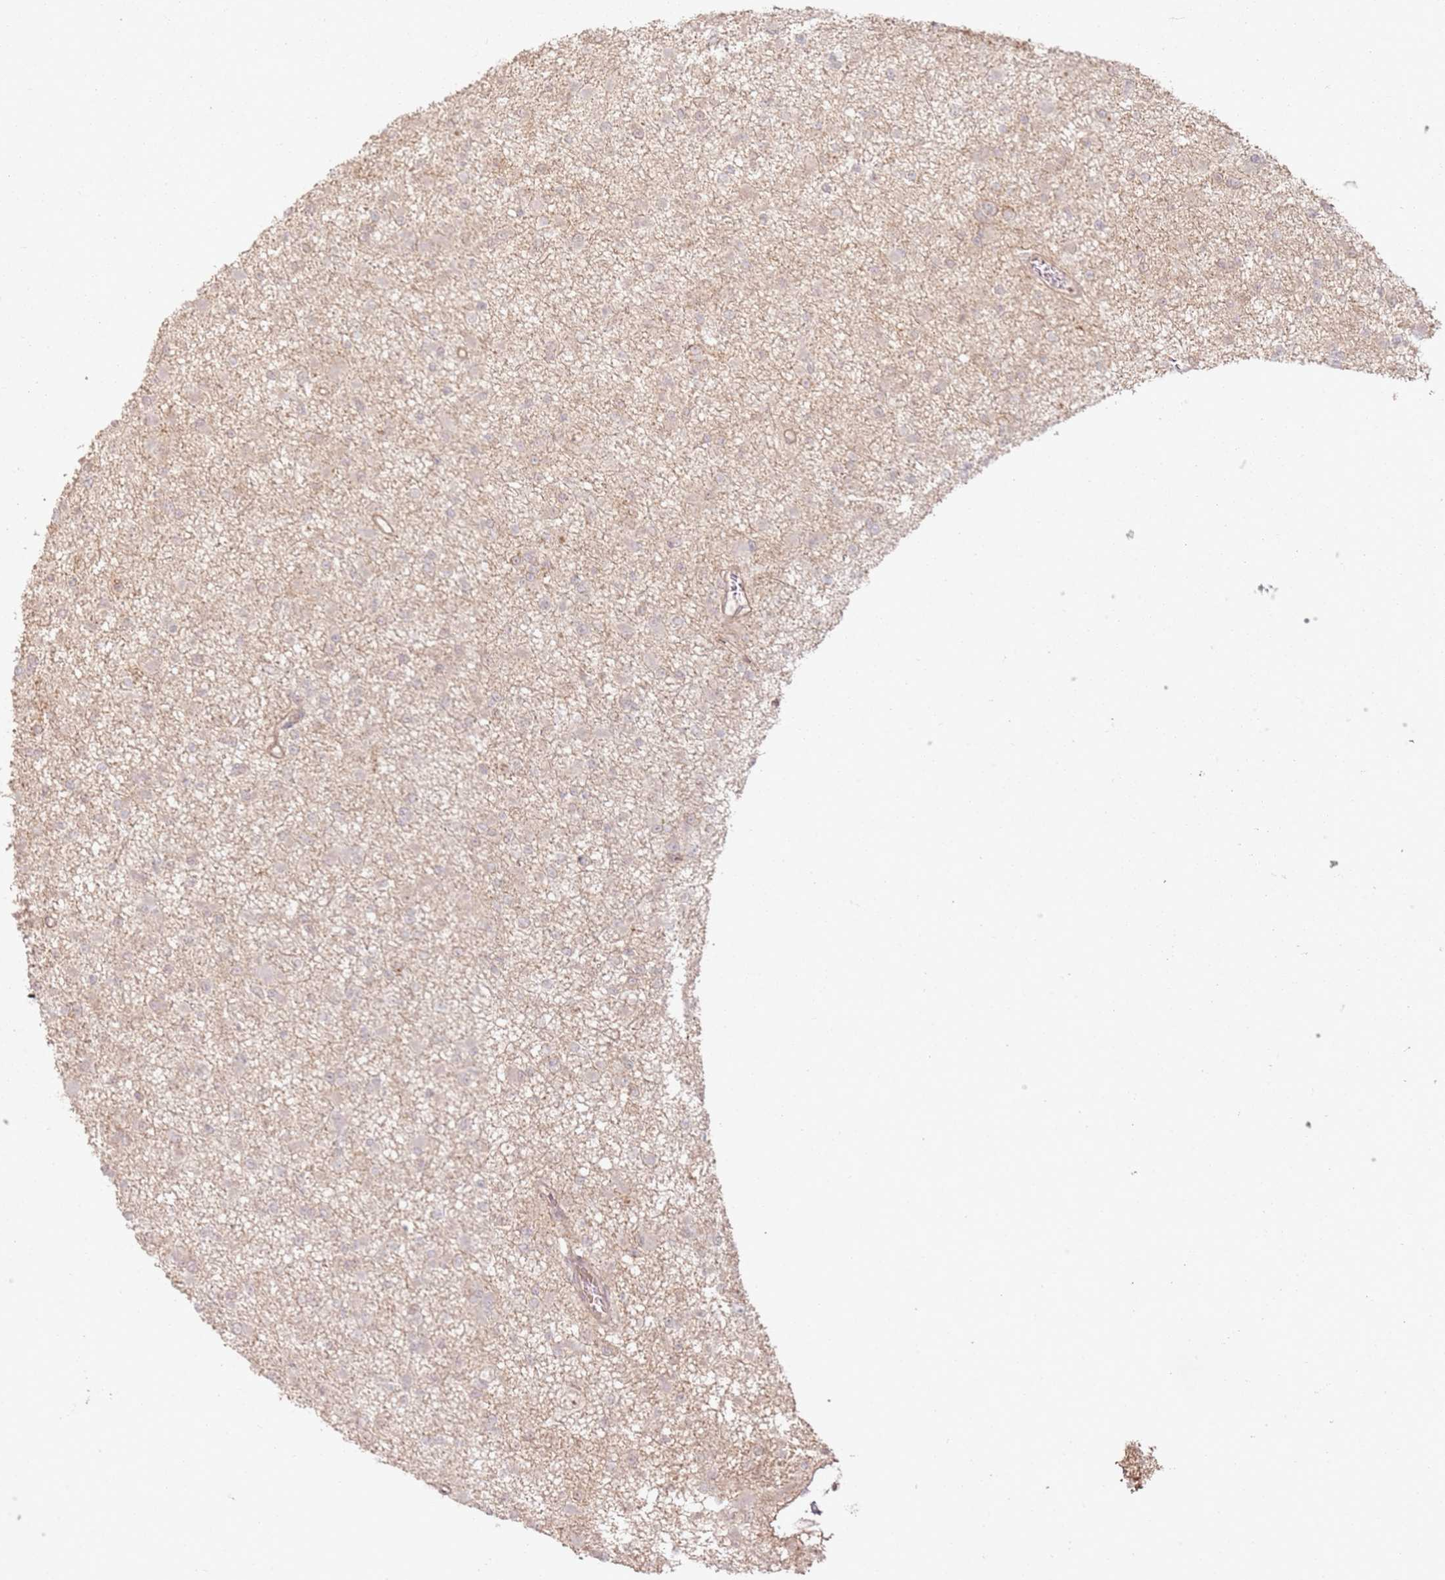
{"staining": {"intensity": "weak", "quantity": "<25%", "location": "cytoplasmic/membranous"}, "tissue": "glioma", "cell_type": "Tumor cells", "image_type": "cancer", "snomed": [{"axis": "morphology", "description": "Glioma, malignant, Low grade"}, {"axis": "topography", "description": "Brain"}], "caption": "Immunohistochemical staining of malignant glioma (low-grade) displays no significant staining in tumor cells. (DAB (3,3'-diaminobenzidine) IHC with hematoxylin counter stain).", "gene": "ZNF776", "patient": {"sex": "female", "age": 22}}